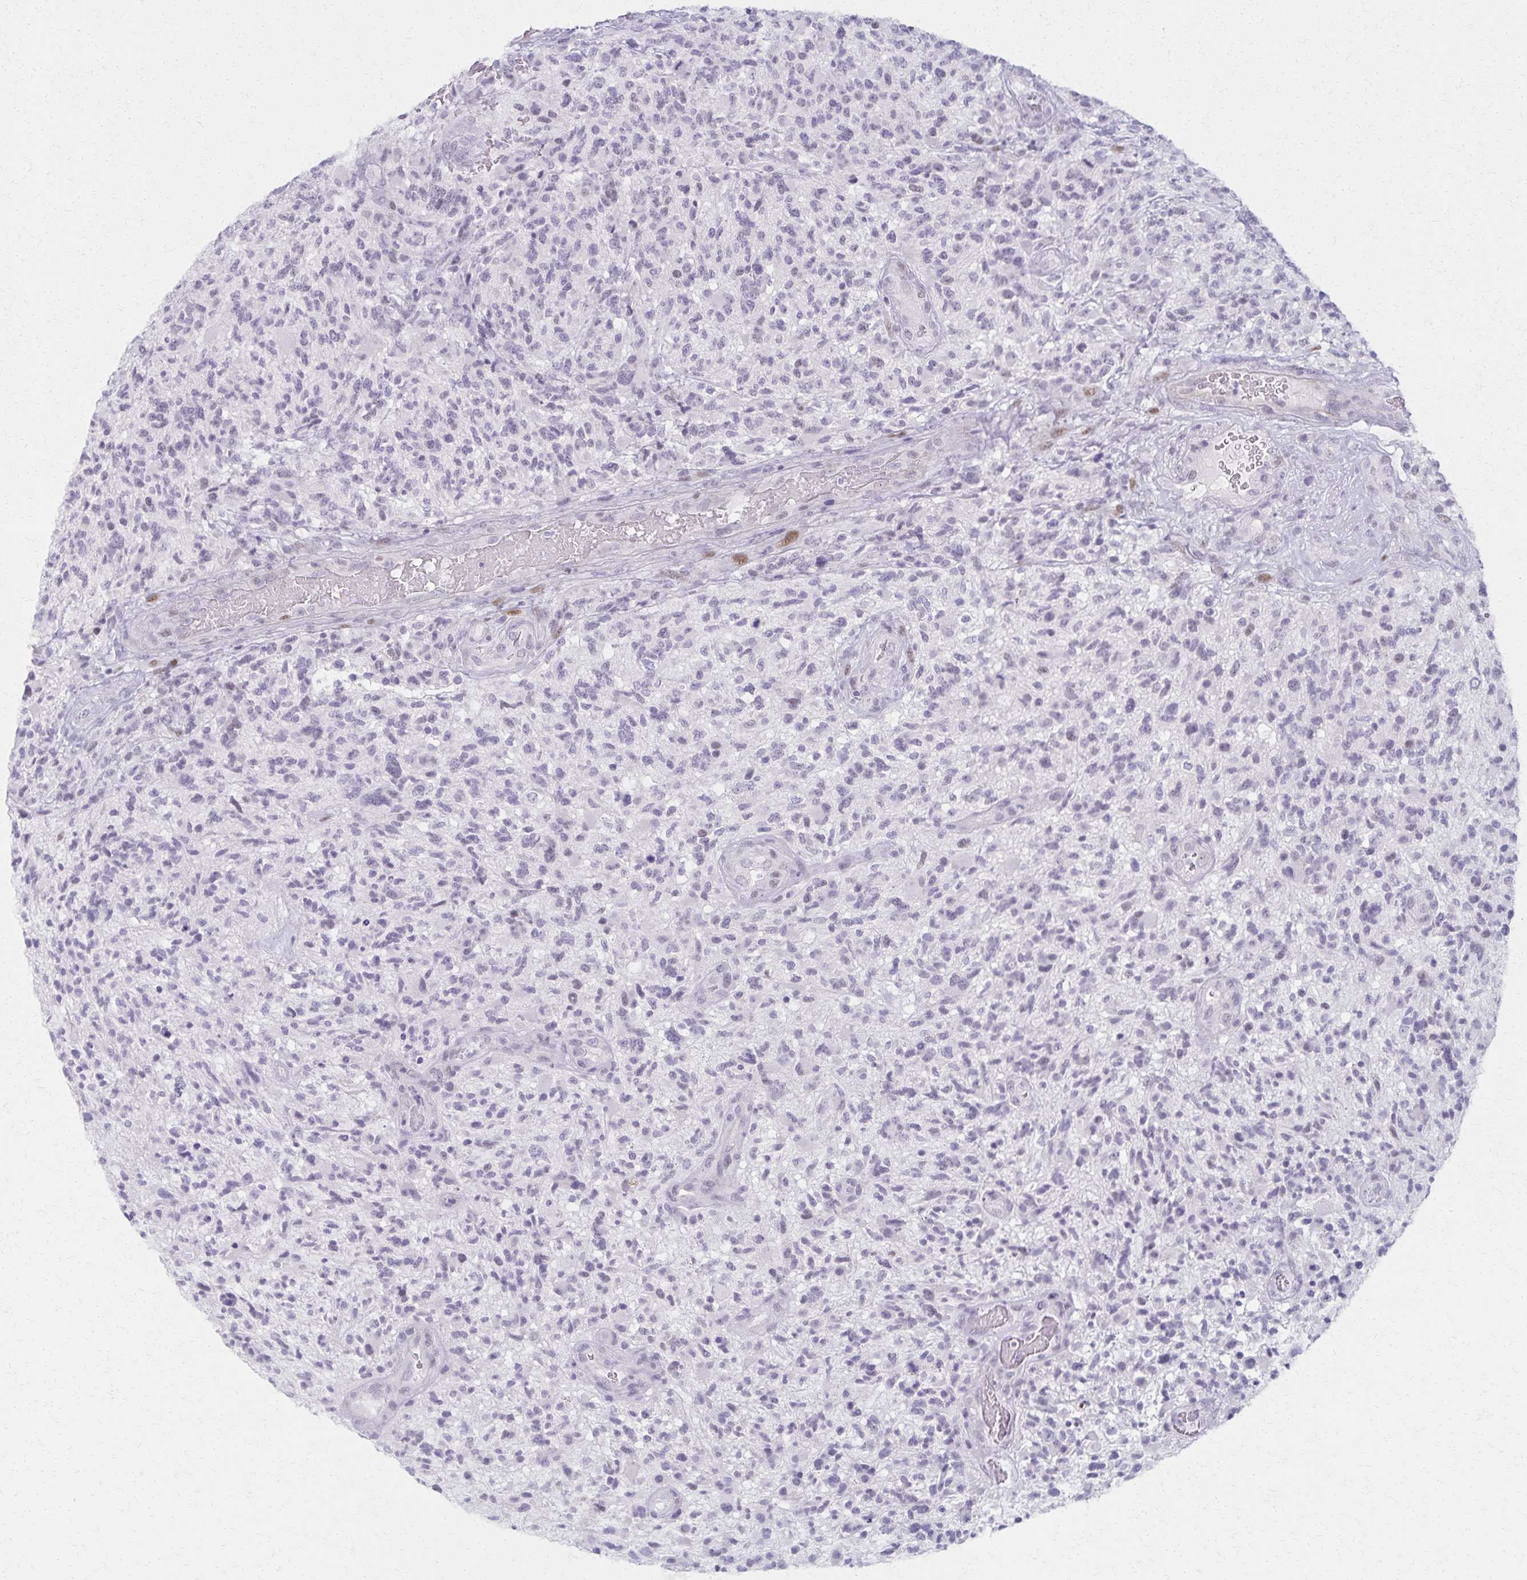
{"staining": {"intensity": "negative", "quantity": "none", "location": "none"}, "tissue": "glioma", "cell_type": "Tumor cells", "image_type": "cancer", "snomed": [{"axis": "morphology", "description": "Glioma, malignant, High grade"}, {"axis": "topography", "description": "Brain"}], "caption": "An image of malignant high-grade glioma stained for a protein shows no brown staining in tumor cells.", "gene": "MORC4", "patient": {"sex": "female", "age": 71}}